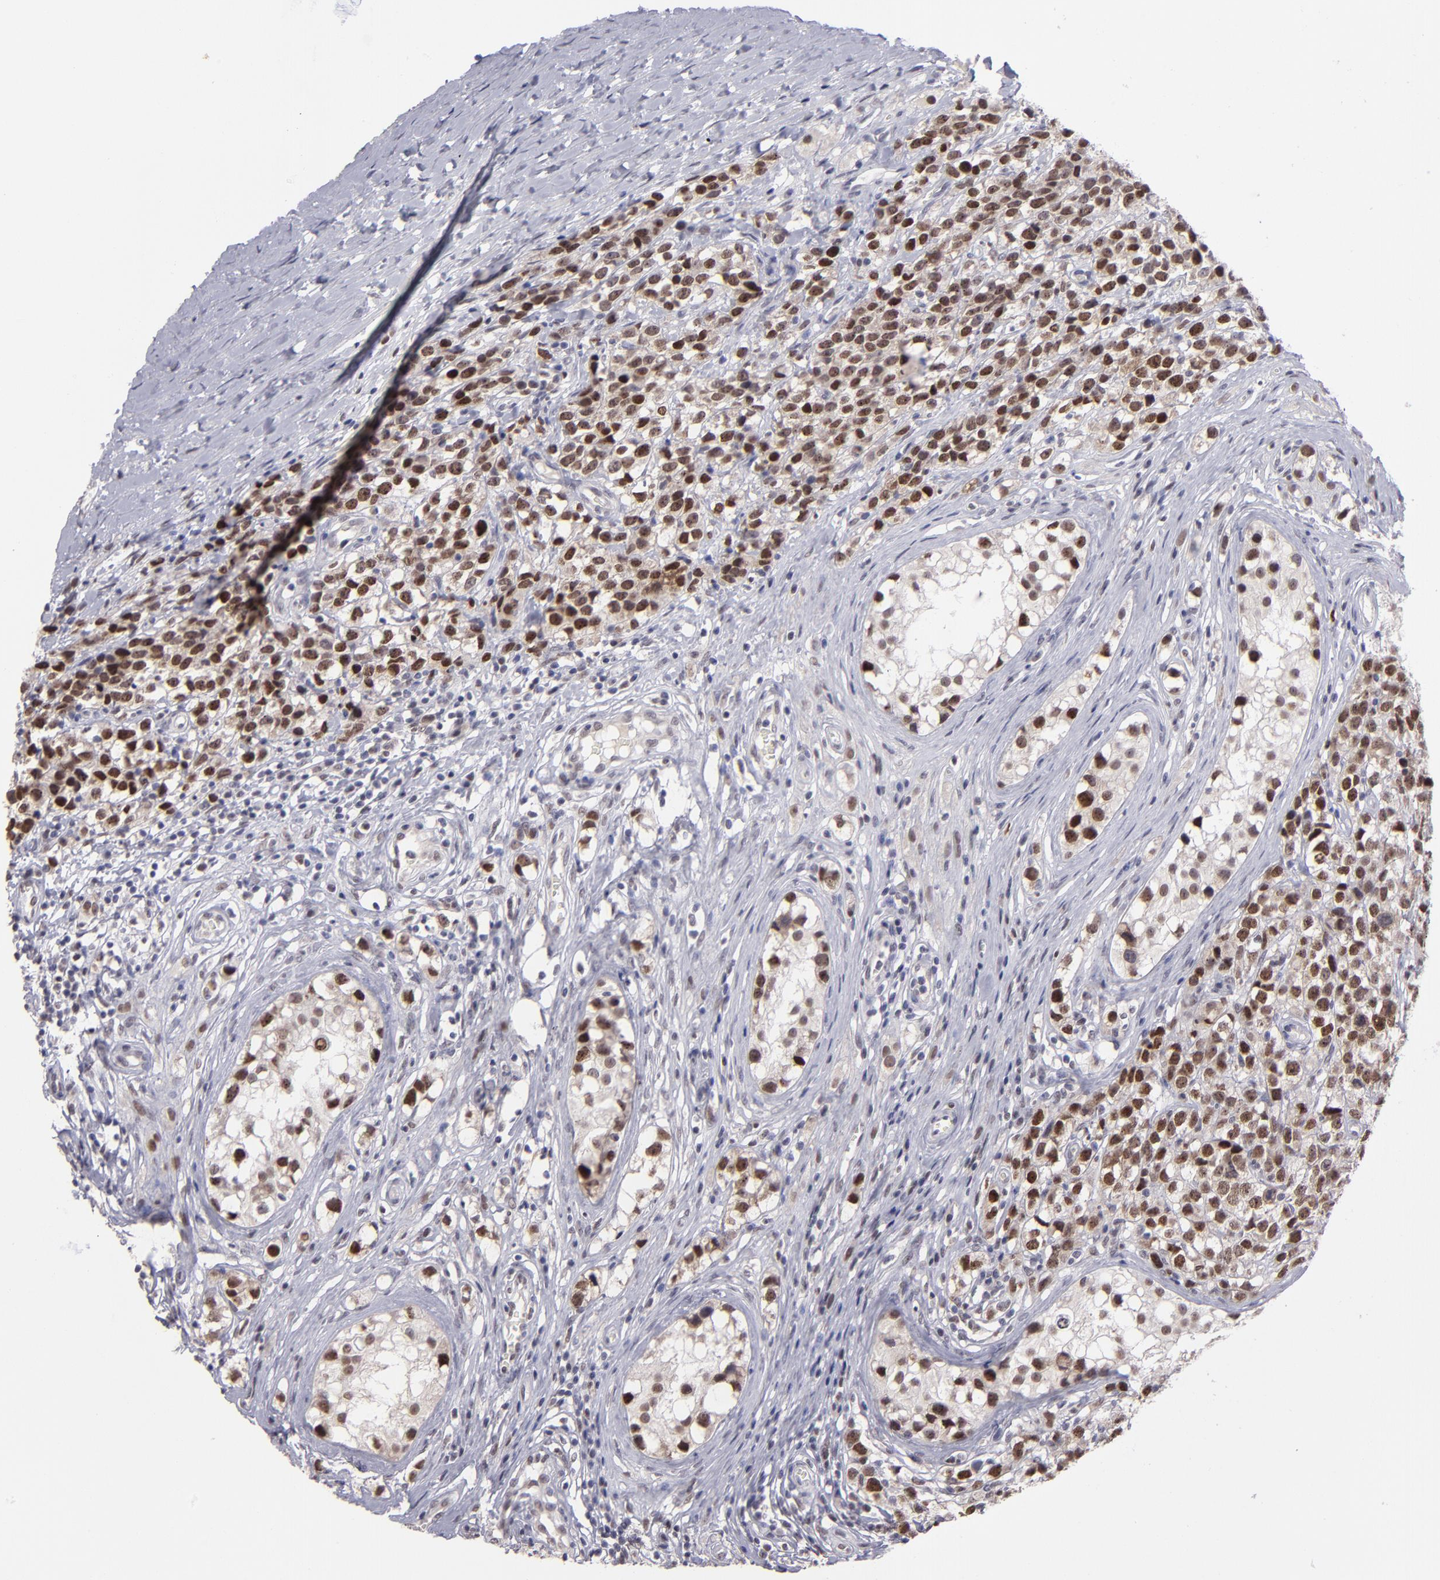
{"staining": {"intensity": "strong", "quantity": ">75%", "location": "nuclear"}, "tissue": "testis cancer", "cell_type": "Tumor cells", "image_type": "cancer", "snomed": [{"axis": "morphology", "description": "Seminoma, NOS"}, {"axis": "topography", "description": "Testis"}], "caption": "Strong nuclear positivity for a protein is identified in approximately >75% of tumor cells of testis seminoma using IHC.", "gene": "OTUB2", "patient": {"sex": "male", "age": 25}}